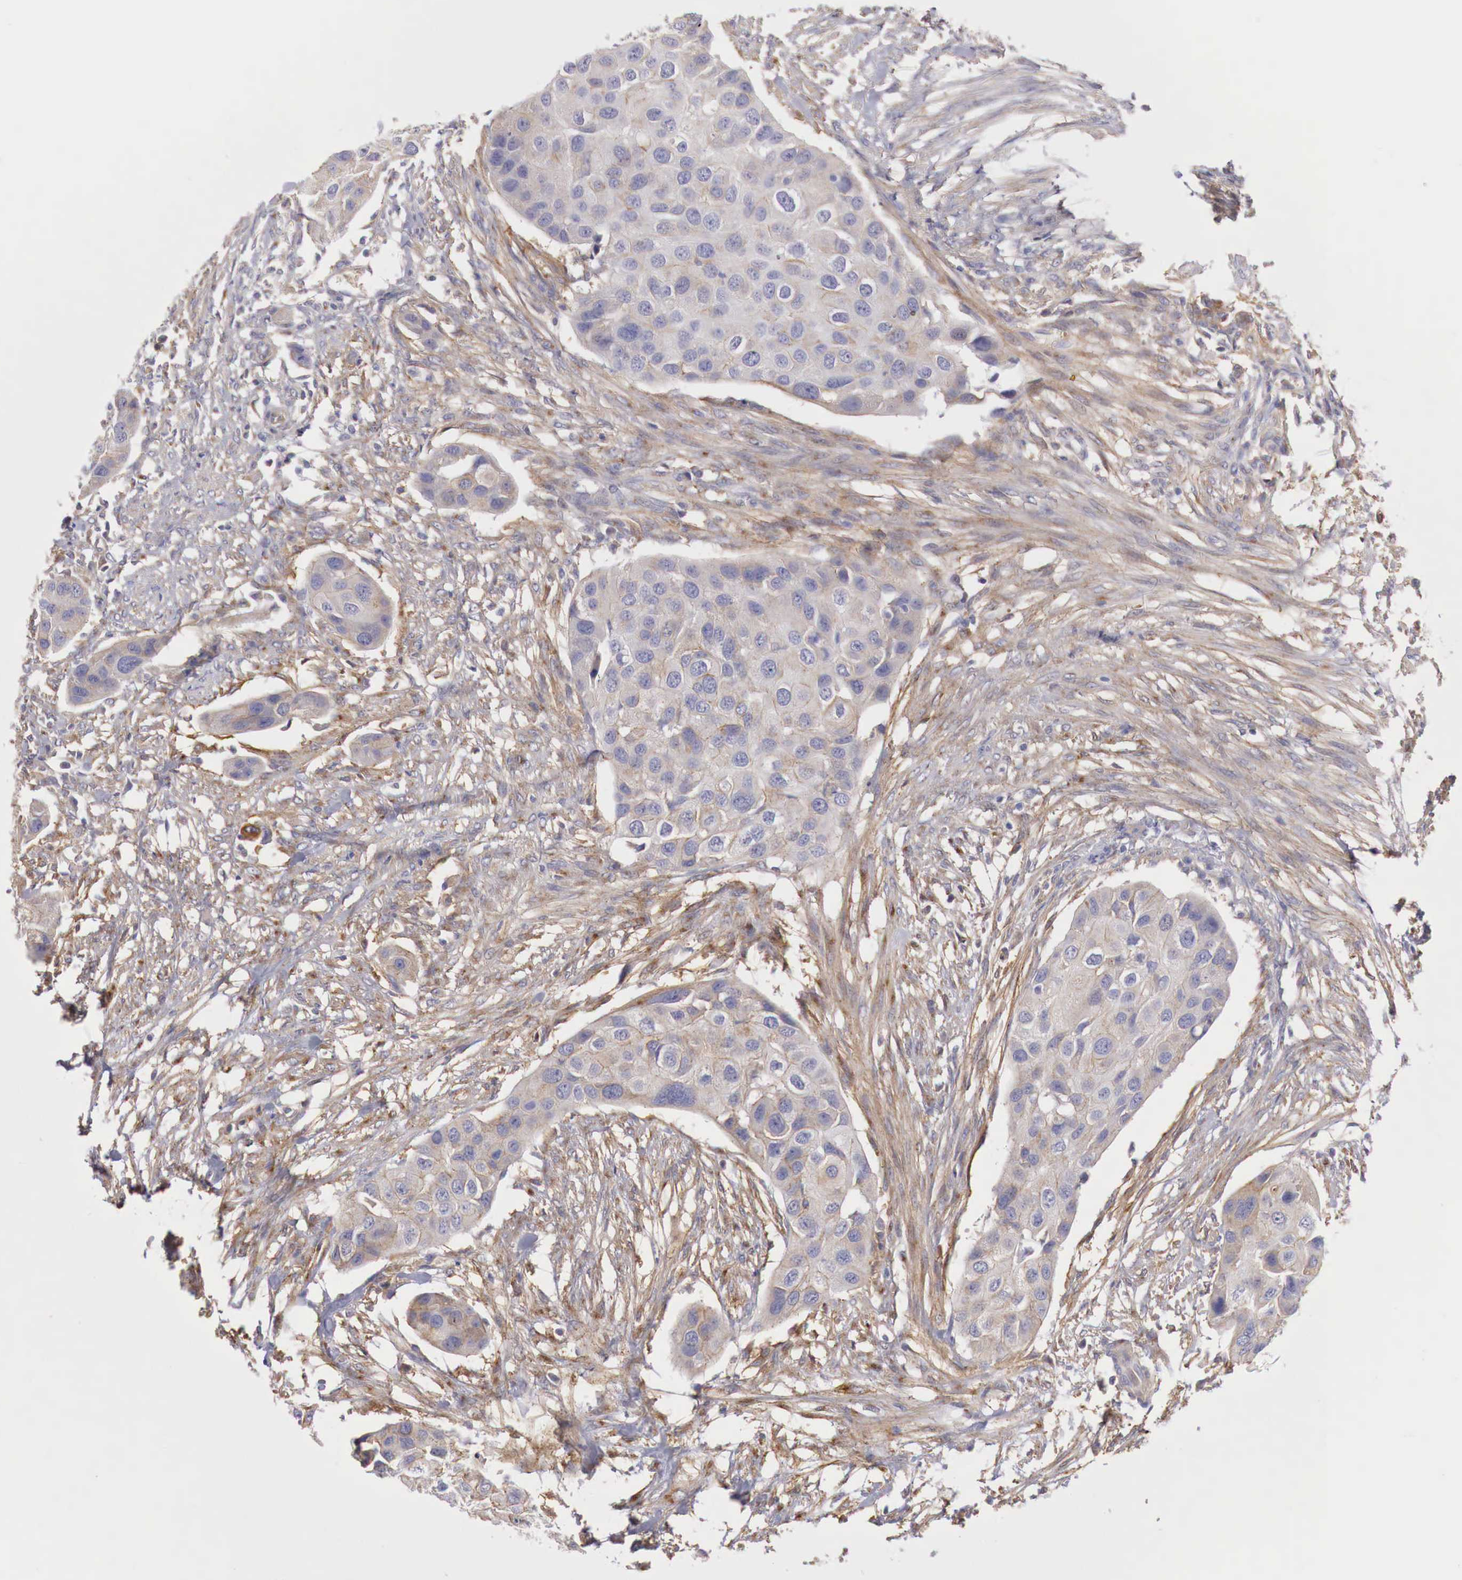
{"staining": {"intensity": "weak", "quantity": "25%-75%", "location": "cytoplasmic/membranous"}, "tissue": "urothelial cancer", "cell_type": "Tumor cells", "image_type": "cancer", "snomed": [{"axis": "morphology", "description": "Urothelial carcinoma, High grade"}, {"axis": "topography", "description": "Urinary bladder"}], "caption": "IHC (DAB) staining of human urothelial carcinoma (high-grade) shows weak cytoplasmic/membranous protein staining in about 25%-75% of tumor cells.", "gene": "KLHDC7B", "patient": {"sex": "male", "age": 55}}